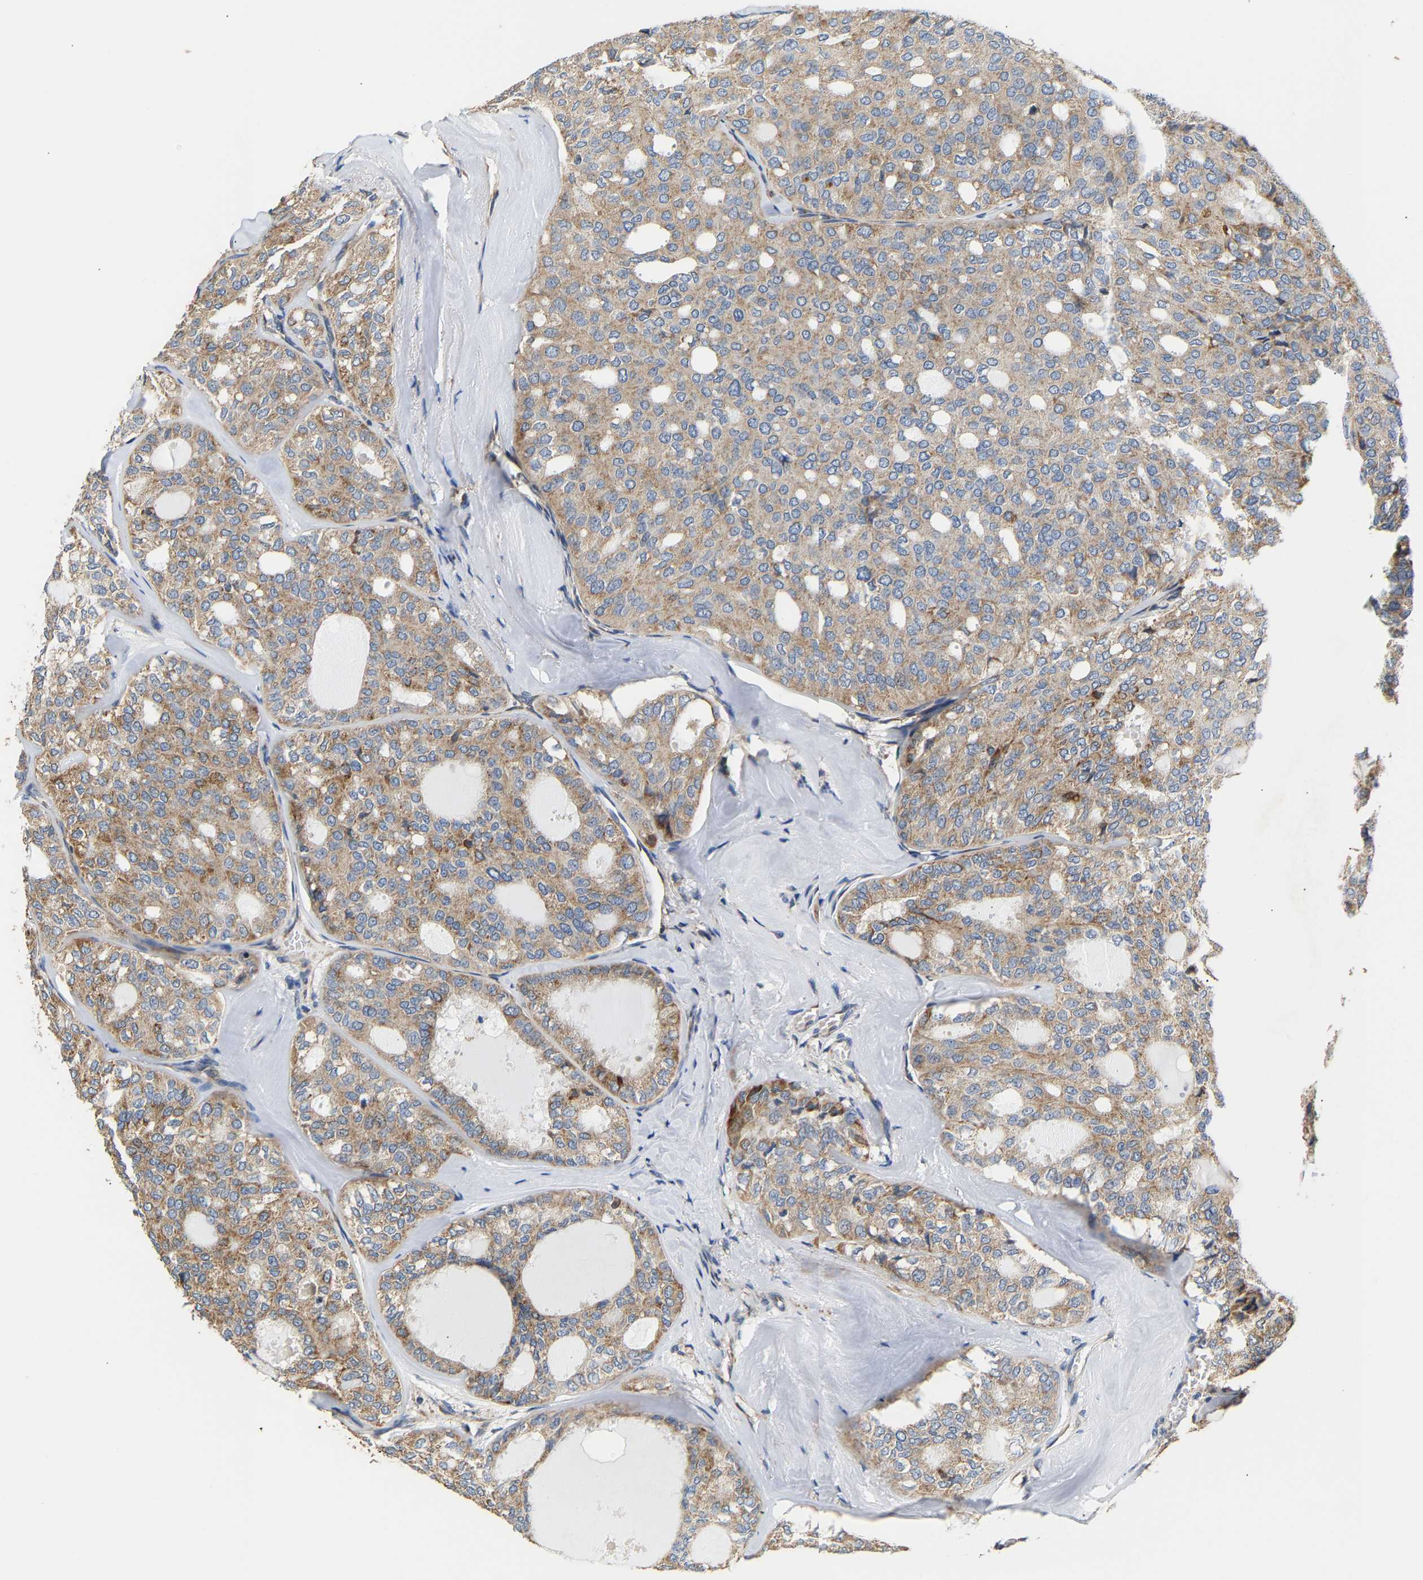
{"staining": {"intensity": "moderate", "quantity": ">75%", "location": "cytoplasmic/membranous"}, "tissue": "thyroid cancer", "cell_type": "Tumor cells", "image_type": "cancer", "snomed": [{"axis": "morphology", "description": "Follicular adenoma carcinoma, NOS"}, {"axis": "topography", "description": "Thyroid gland"}], "caption": "A high-resolution micrograph shows immunohistochemistry (IHC) staining of thyroid cancer (follicular adenoma carcinoma), which exhibits moderate cytoplasmic/membranous positivity in approximately >75% of tumor cells.", "gene": "TMEM168", "patient": {"sex": "male", "age": 75}}